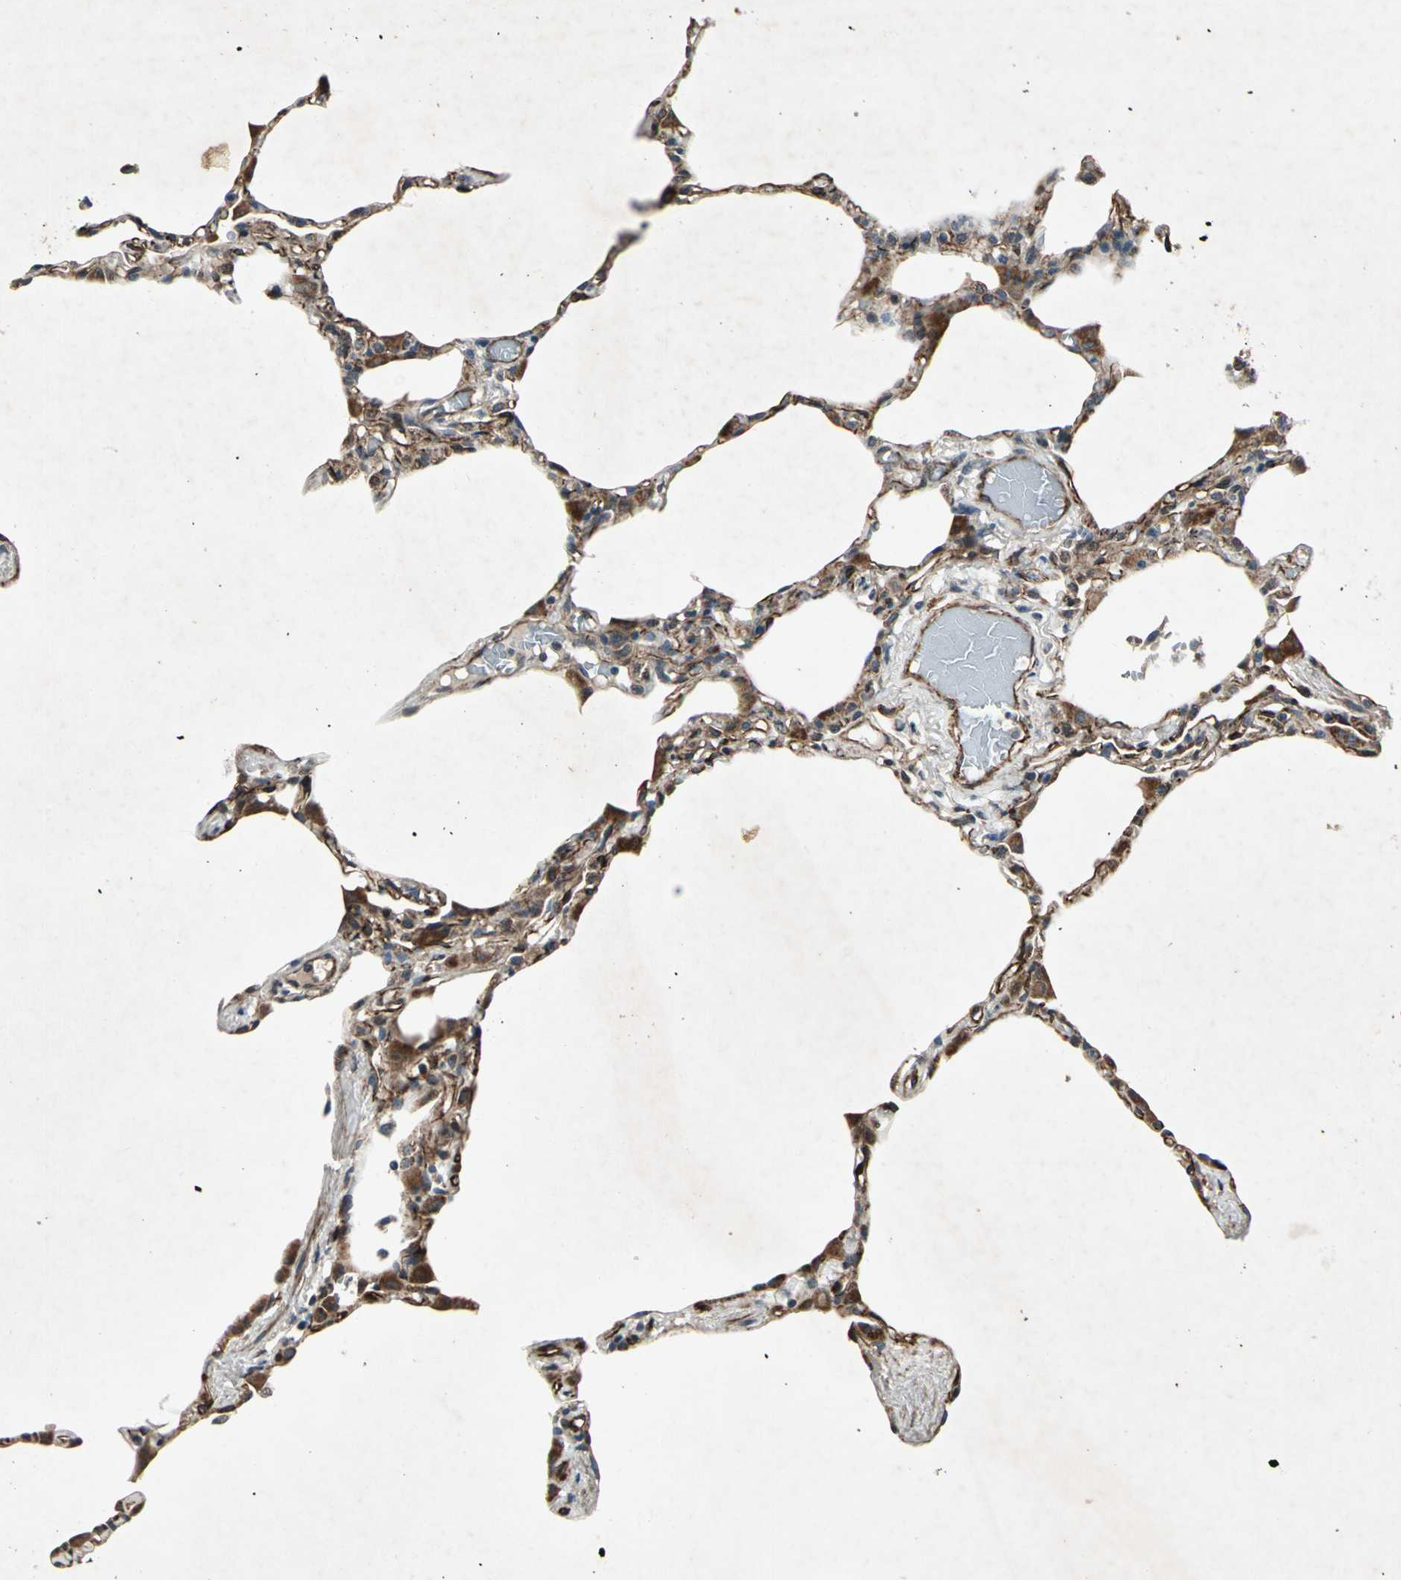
{"staining": {"intensity": "strong", "quantity": "25%-75%", "location": "cytoplasmic/membranous"}, "tissue": "lung", "cell_type": "Alveolar cells", "image_type": "normal", "snomed": [{"axis": "morphology", "description": "Normal tissue, NOS"}, {"axis": "topography", "description": "Lung"}], "caption": "The micrograph shows staining of unremarkable lung, revealing strong cytoplasmic/membranous protein staining (brown color) within alveolar cells.", "gene": "EXD2", "patient": {"sex": "female", "age": 49}}